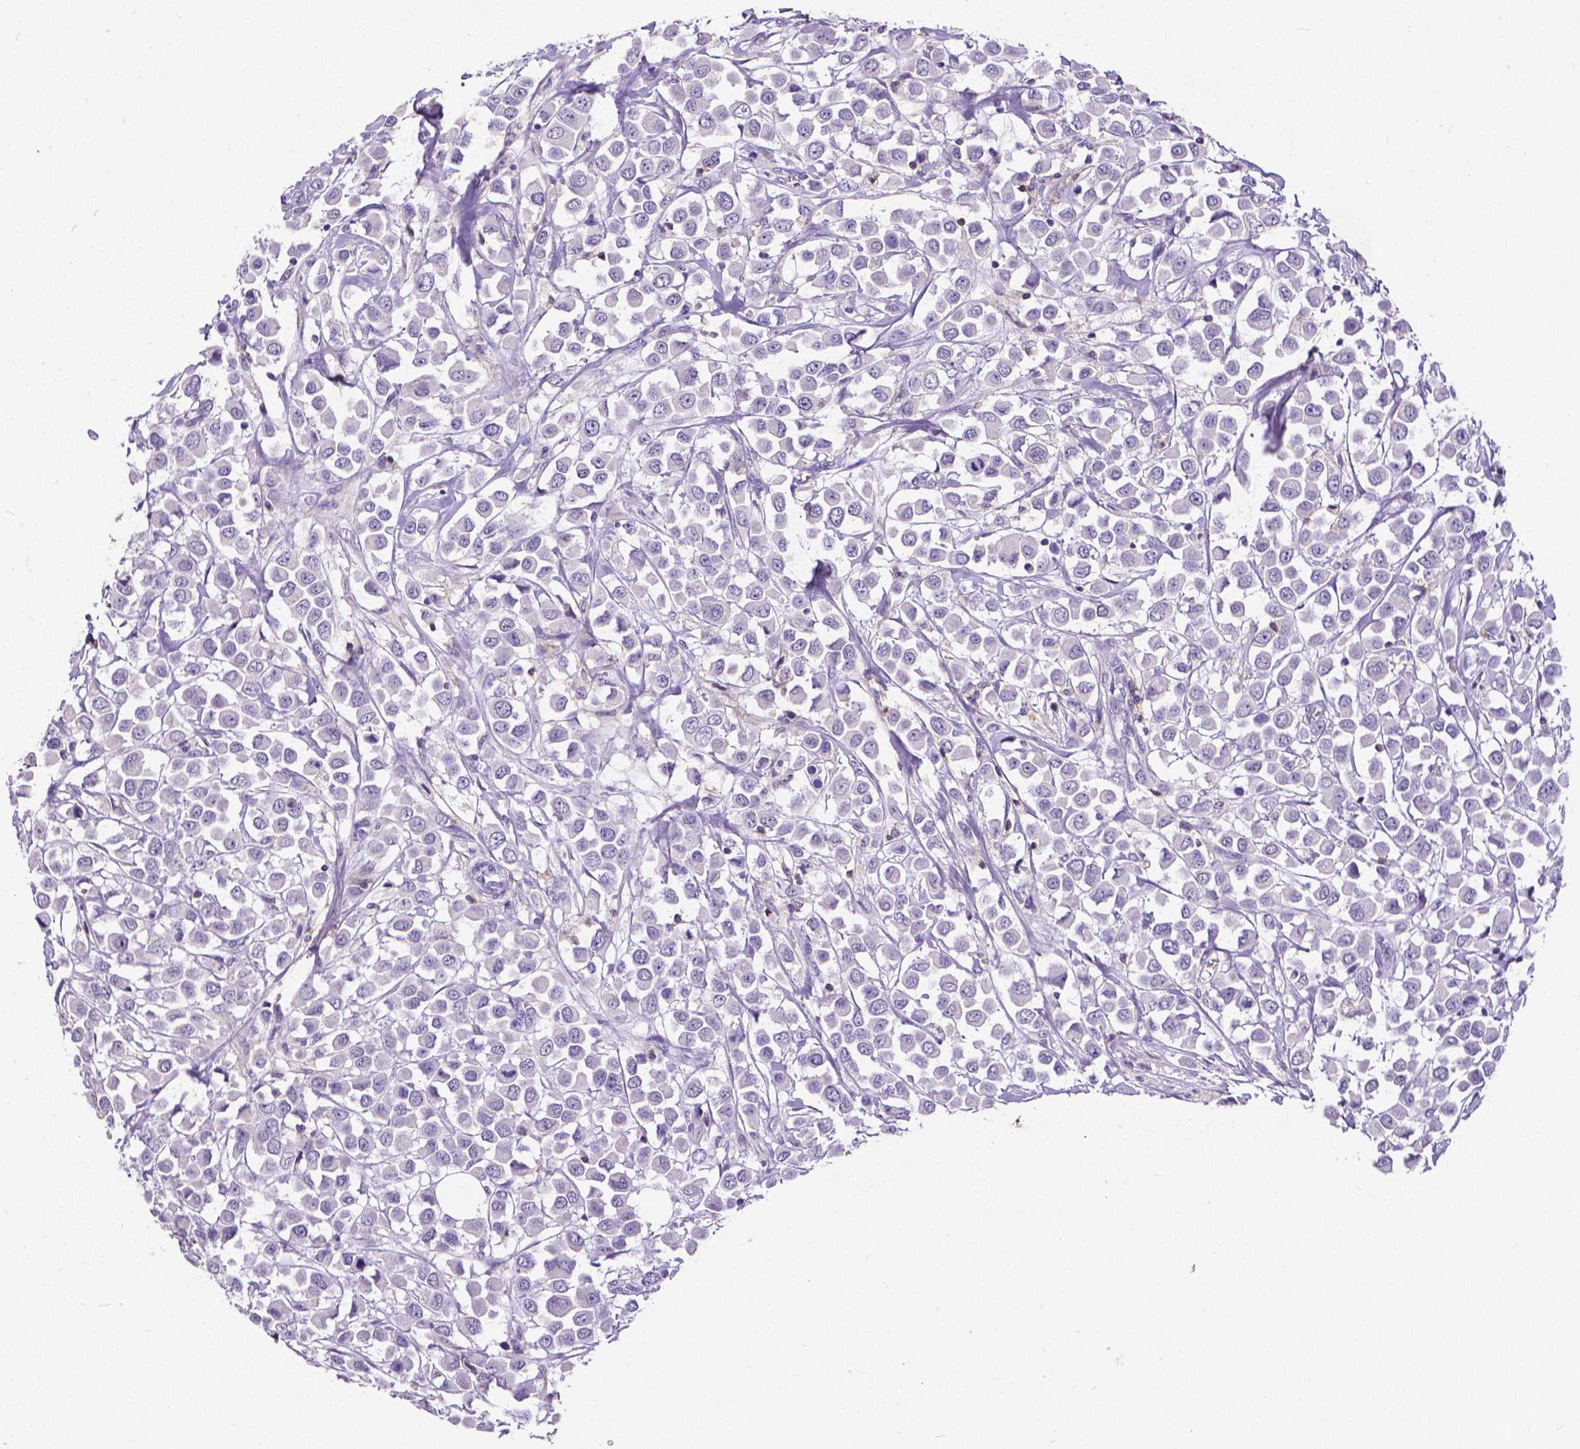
{"staining": {"intensity": "negative", "quantity": "none", "location": "none"}, "tissue": "breast cancer", "cell_type": "Tumor cells", "image_type": "cancer", "snomed": [{"axis": "morphology", "description": "Duct carcinoma"}, {"axis": "topography", "description": "Breast"}], "caption": "Protein analysis of breast cancer (intraductal carcinoma) demonstrates no significant positivity in tumor cells.", "gene": "CD4", "patient": {"sex": "female", "age": 61}}